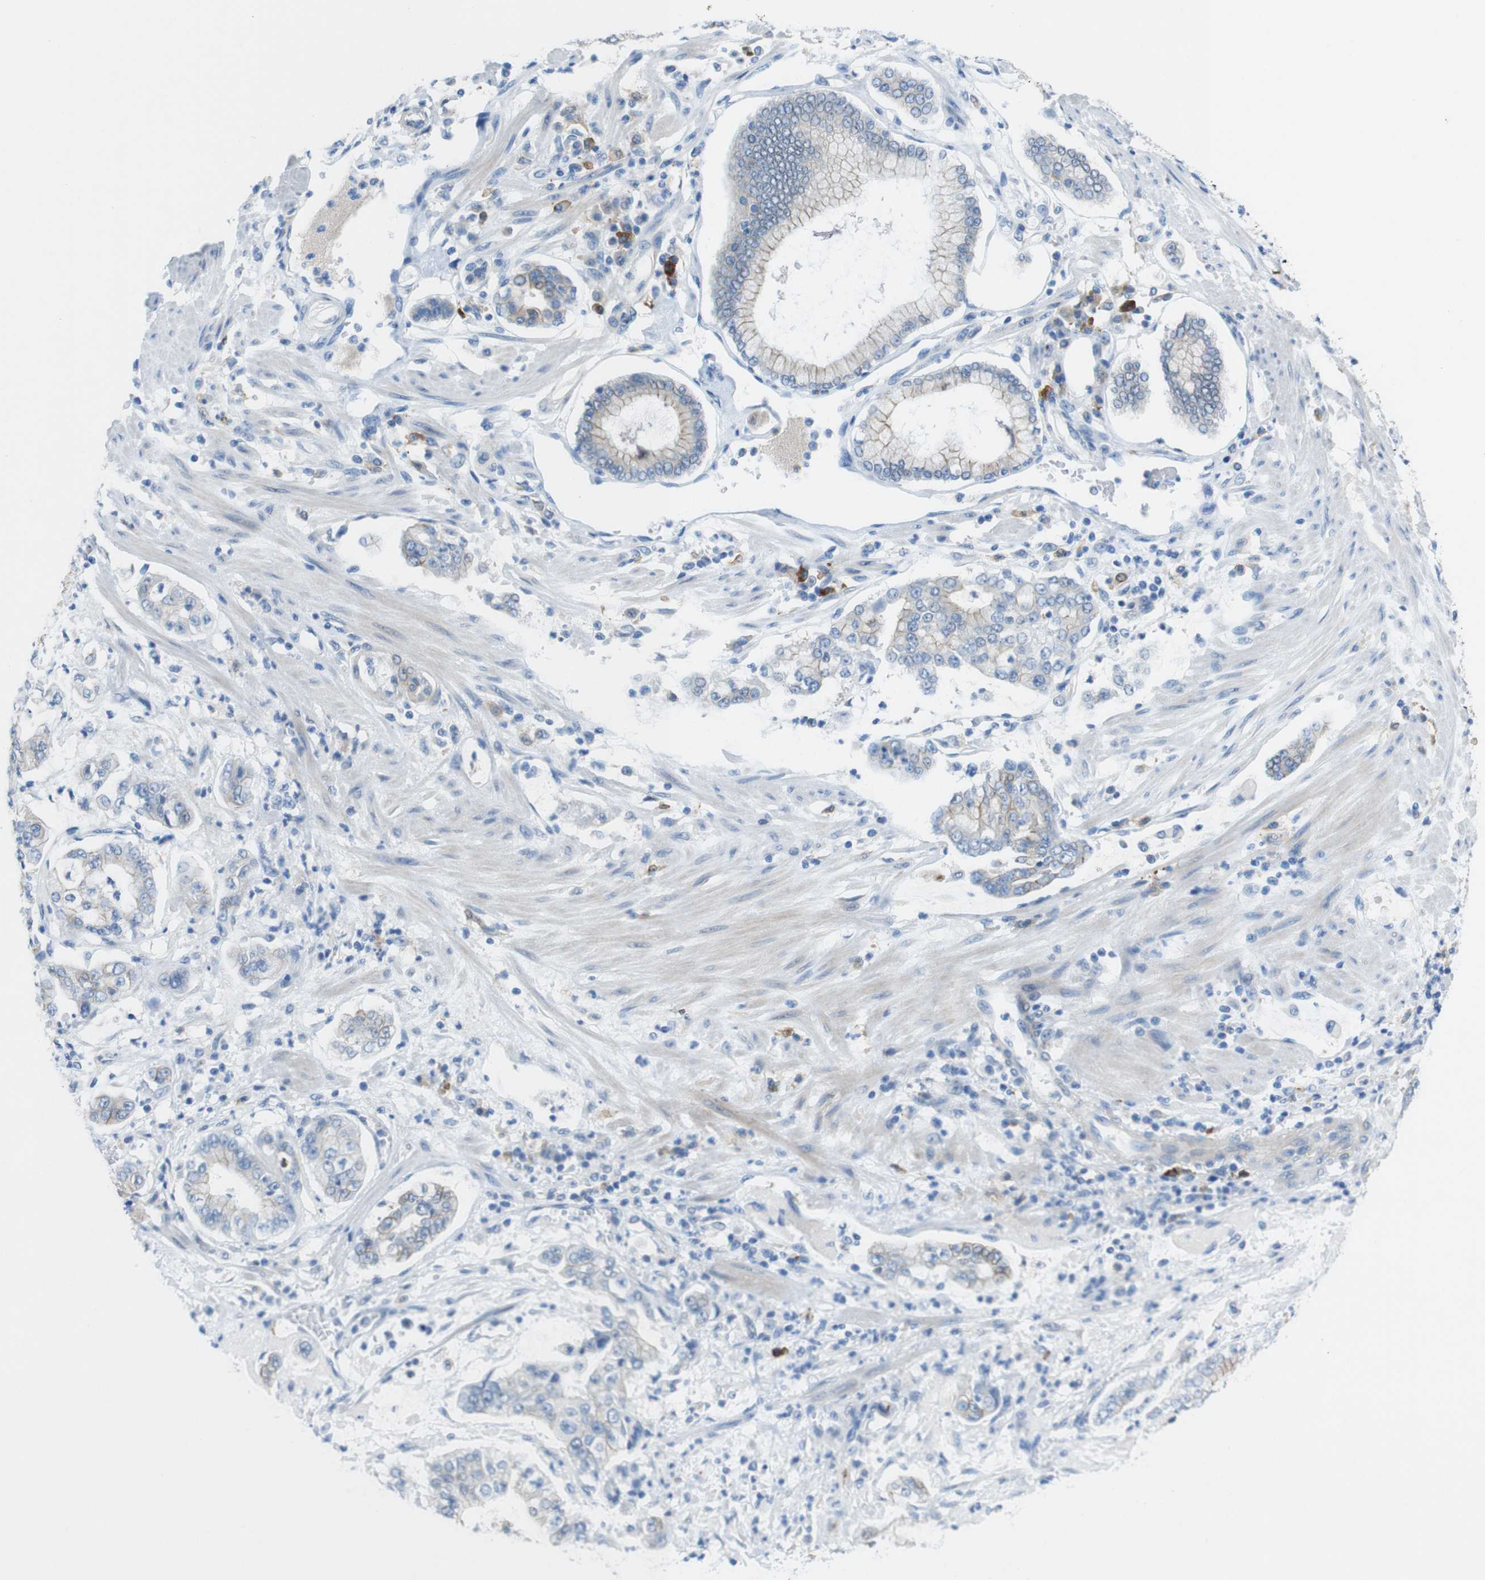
{"staining": {"intensity": "weak", "quantity": "25%-75%", "location": "cytoplasmic/membranous"}, "tissue": "stomach cancer", "cell_type": "Tumor cells", "image_type": "cancer", "snomed": [{"axis": "morphology", "description": "Adenocarcinoma, NOS"}, {"axis": "topography", "description": "Stomach"}], "caption": "A micrograph showing weak cytoplasmic/membranous staining in about 25%-75% of tumor cells in adenocarcinoma (stomach), as visualized by brown immunohistochemical staining.", "gene": "CLMN", "patient": {"sex": "male", "age": 76}}